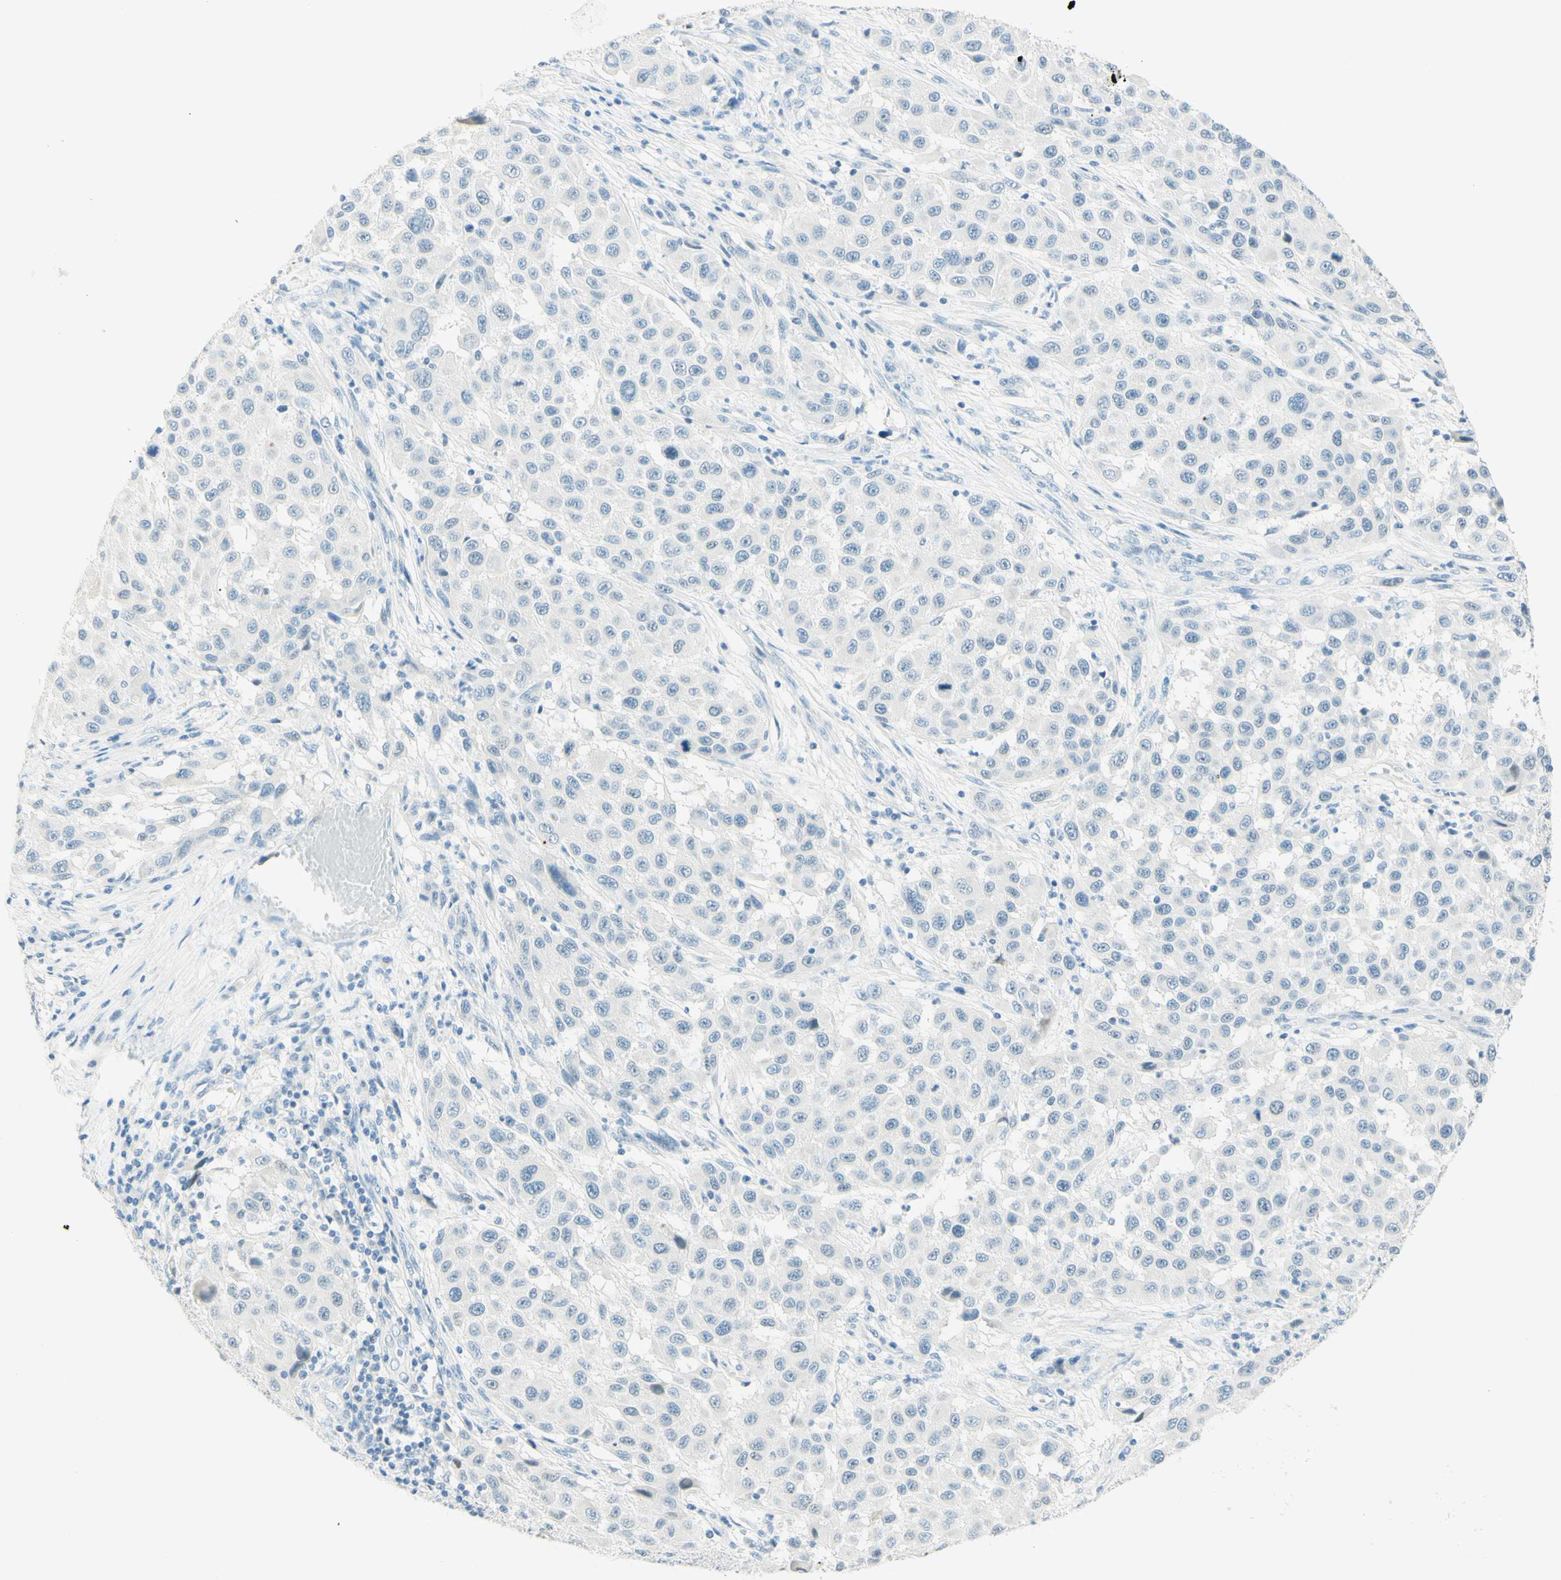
{"staining": {"intensity": "negative", "quantity": "none", "location": "none"}, "tissue": "melanoma", "cell_type": "Tumor cells", "image_type": "cancer", "snomed": [{"axis": "morphology", "description": "Malignant melanoma, Metastatic site"}, {"axis": "topography", "description": "Lymph node"}], "caption": "Protein analysis of melanoma exhibits no significant positivity in tumor cells. (DAB (3,3'-diaminobenzidine) immunohistochemistry (IHC) with hematoxylin counter stain).", "gene": "TMEM132D", "patient": {"sex": "male", "age": 61}}